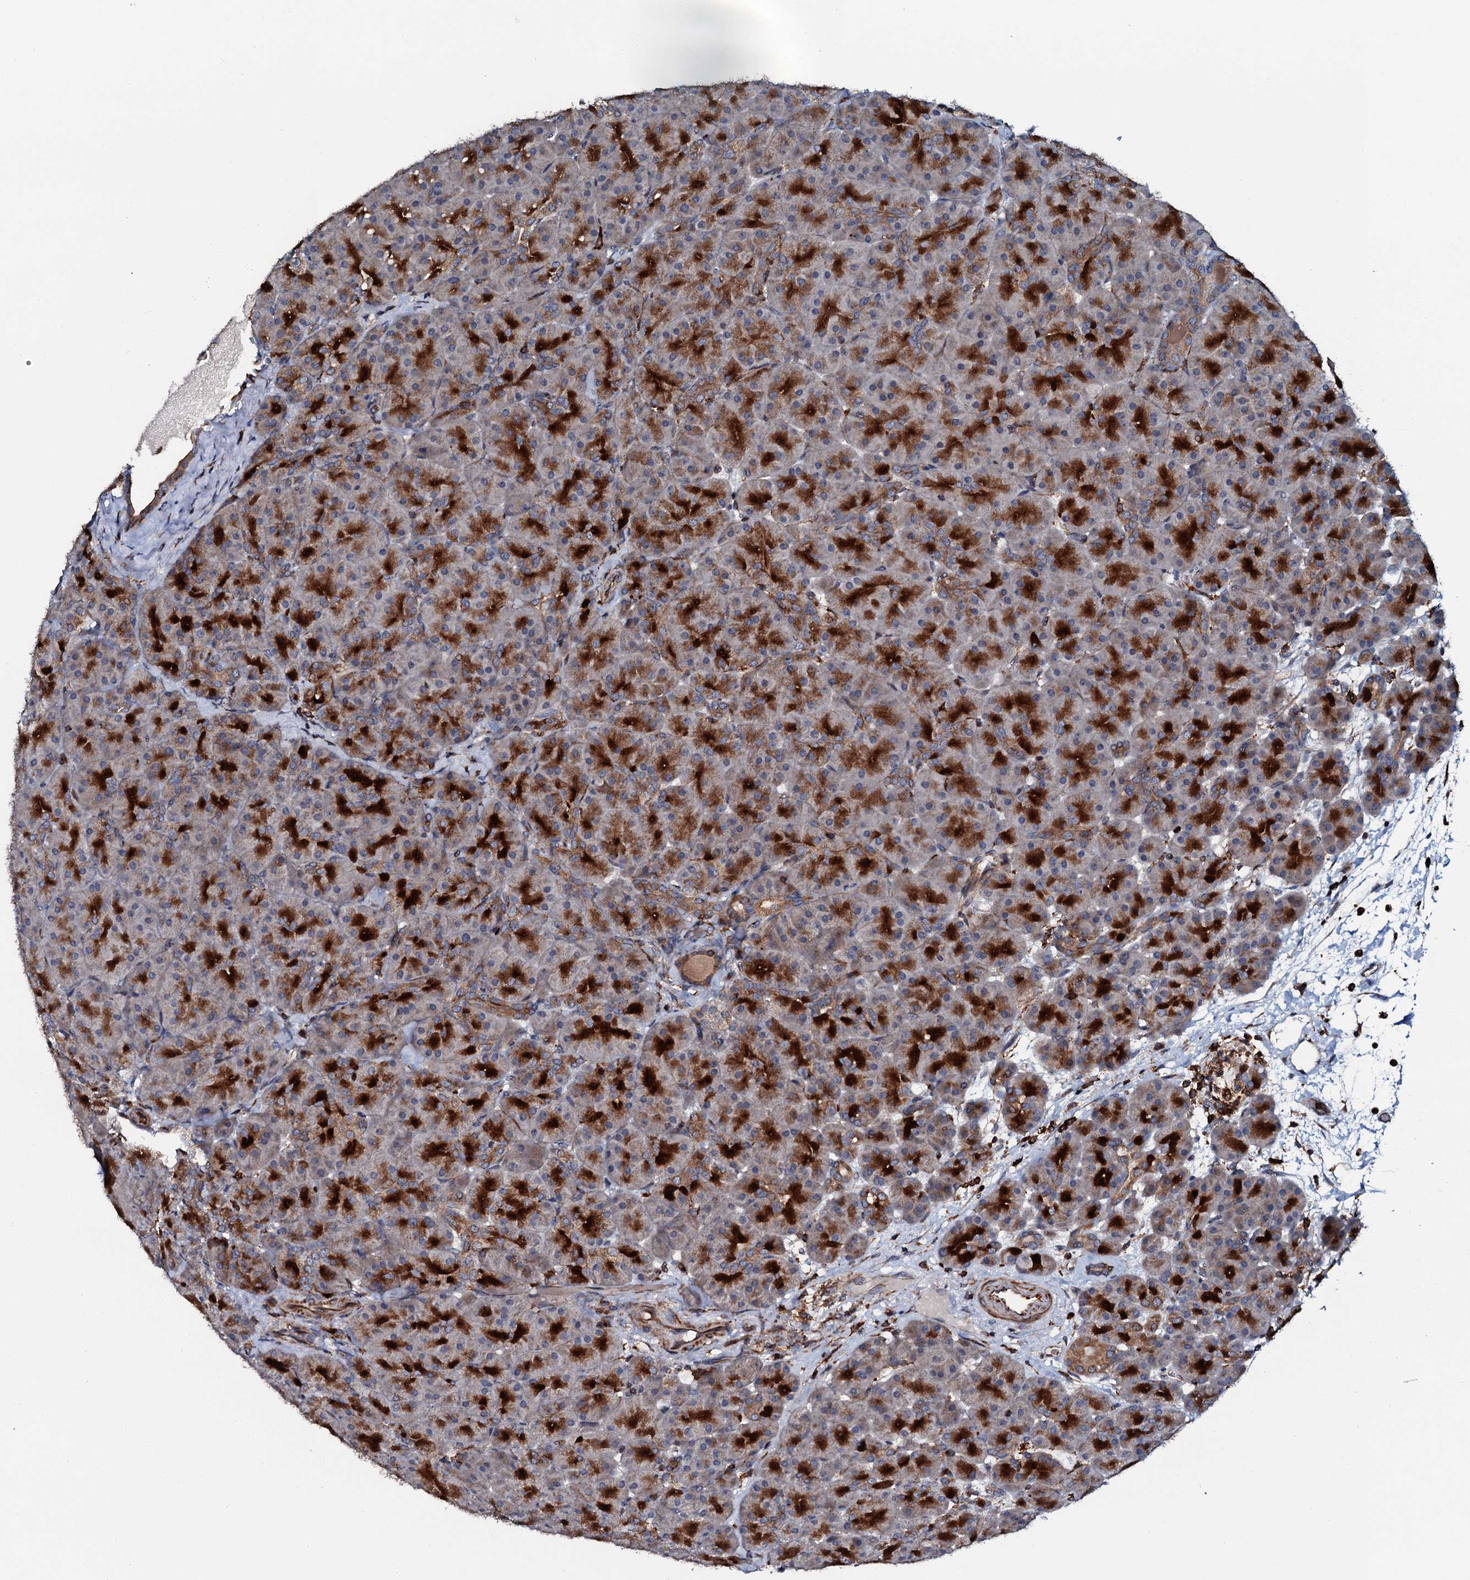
{"staining": {"intensity": "strong", "quantity": ">75%", "location": "cytoplasmic/membranous"}, "tissue": "pancreas", "cell_type": "Exocrine glandular cells", "image_type": "normal", "snomed": [{"axis": "morphology", "description": "Normal tissue, NOS"}, {"axis": "topography", "description": "Pancreas"}], "caption": "Immunohistochemistry of unremarkable pancreas demonstrates high levels of strong cytoplasmic/membranous staining in approximately >75% of exocrine glandular cells.", "gene": "VAMP8", "patient": {"sex": "male", "age": 66}}